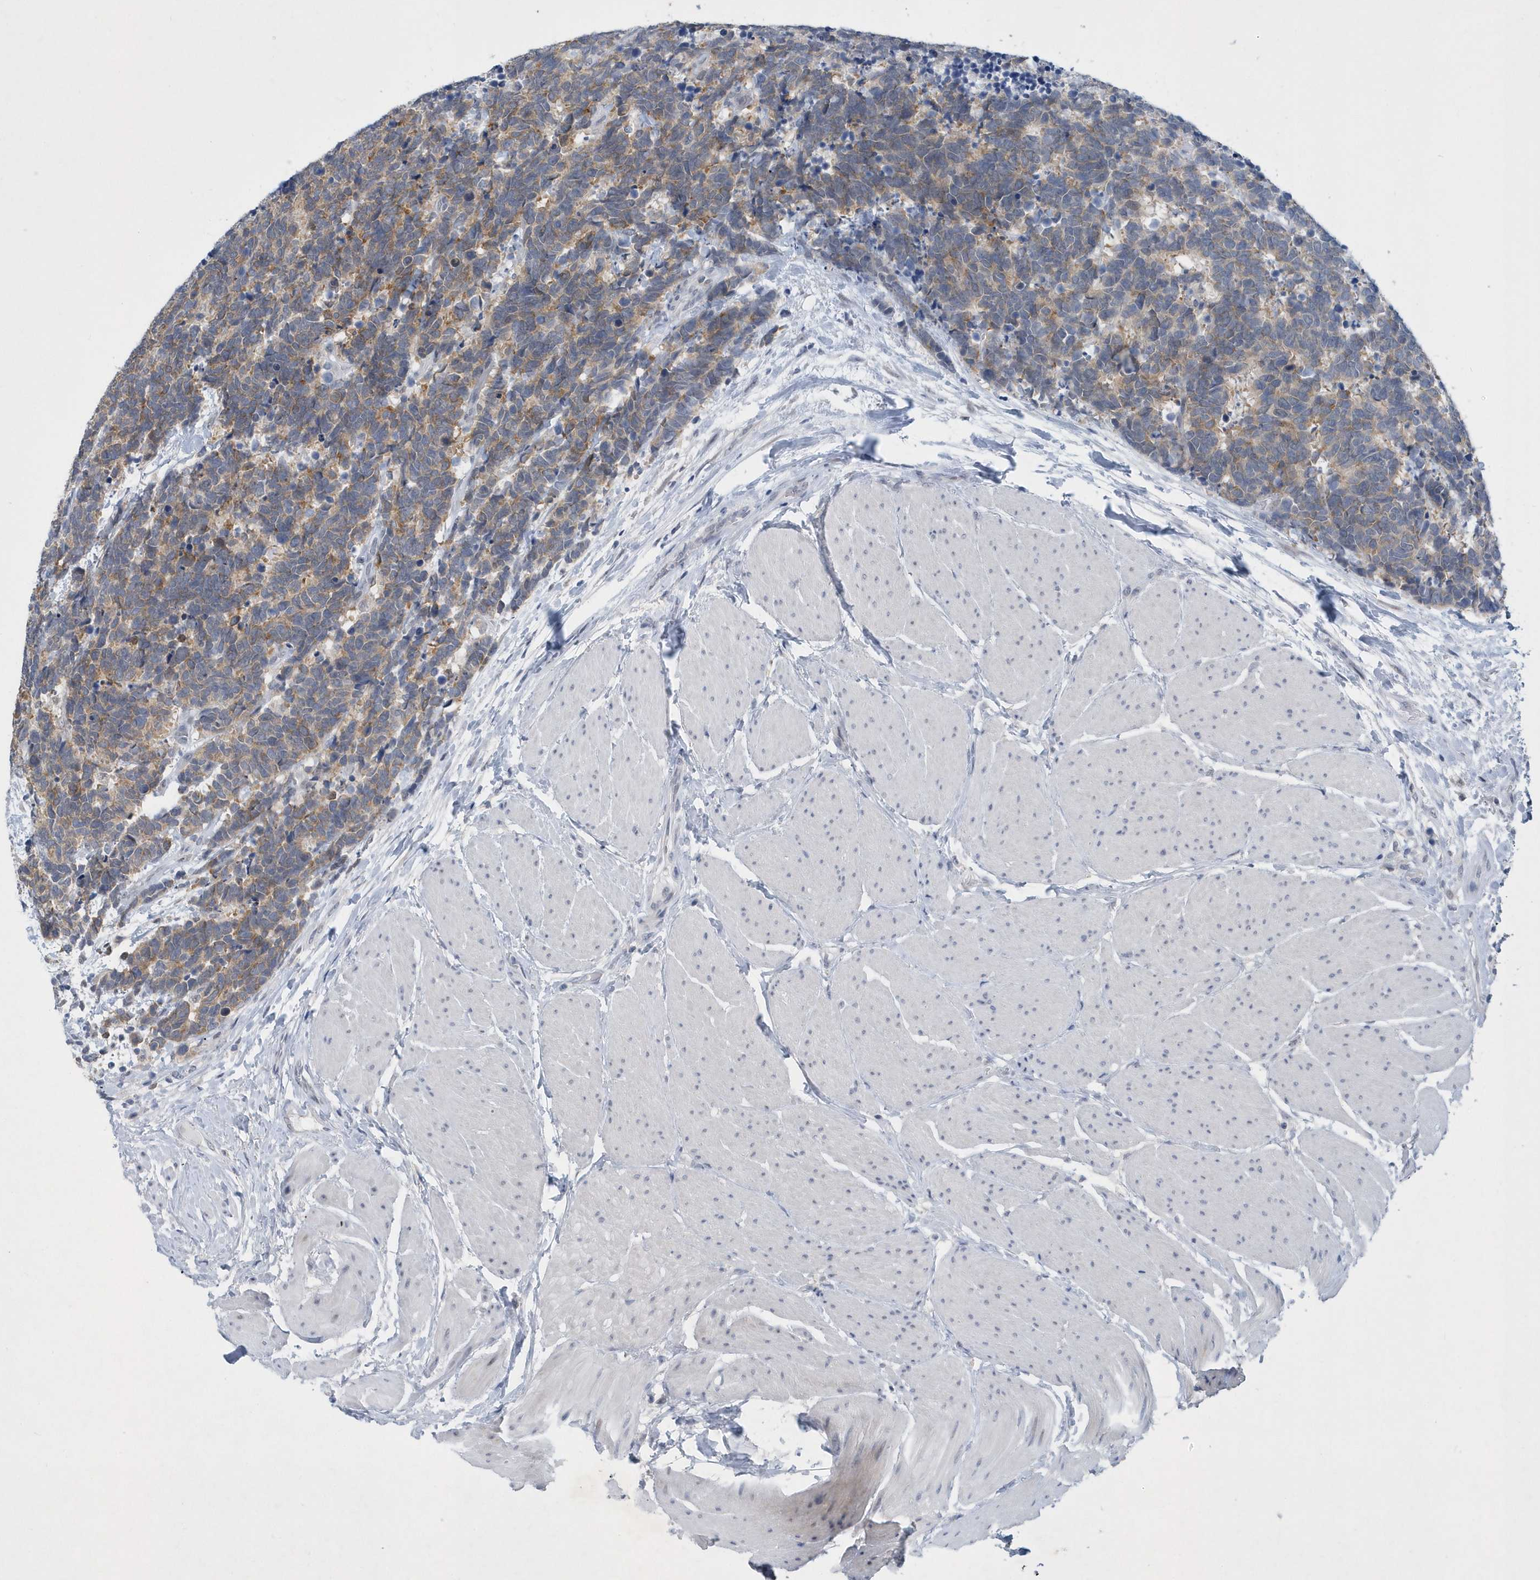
{"staining": {"intensity": "weak", "quantity": ">75%", "location": "cytoplasmic/membranous"}, "tissue": "carcinoid", "cell_type": "Tumor cells", "image_type": "cancer", "snomed": [{"axis": "morphology", "description": "Carcinoma, NOS"}, {"axis": "morphology", "description": "Carcinoid, malignant, NOS"}, {"axis": "topography", "description": "Urinary bladder"}], "caption": "A brown stain labels weak cytoplasmic/membranous staining of a protein in carcinoma tumor cells. (IHC, brightfield microscopy, high magnification).", "gene": "SRGAP3", "patient": {"sex": "male", "age": 57}}